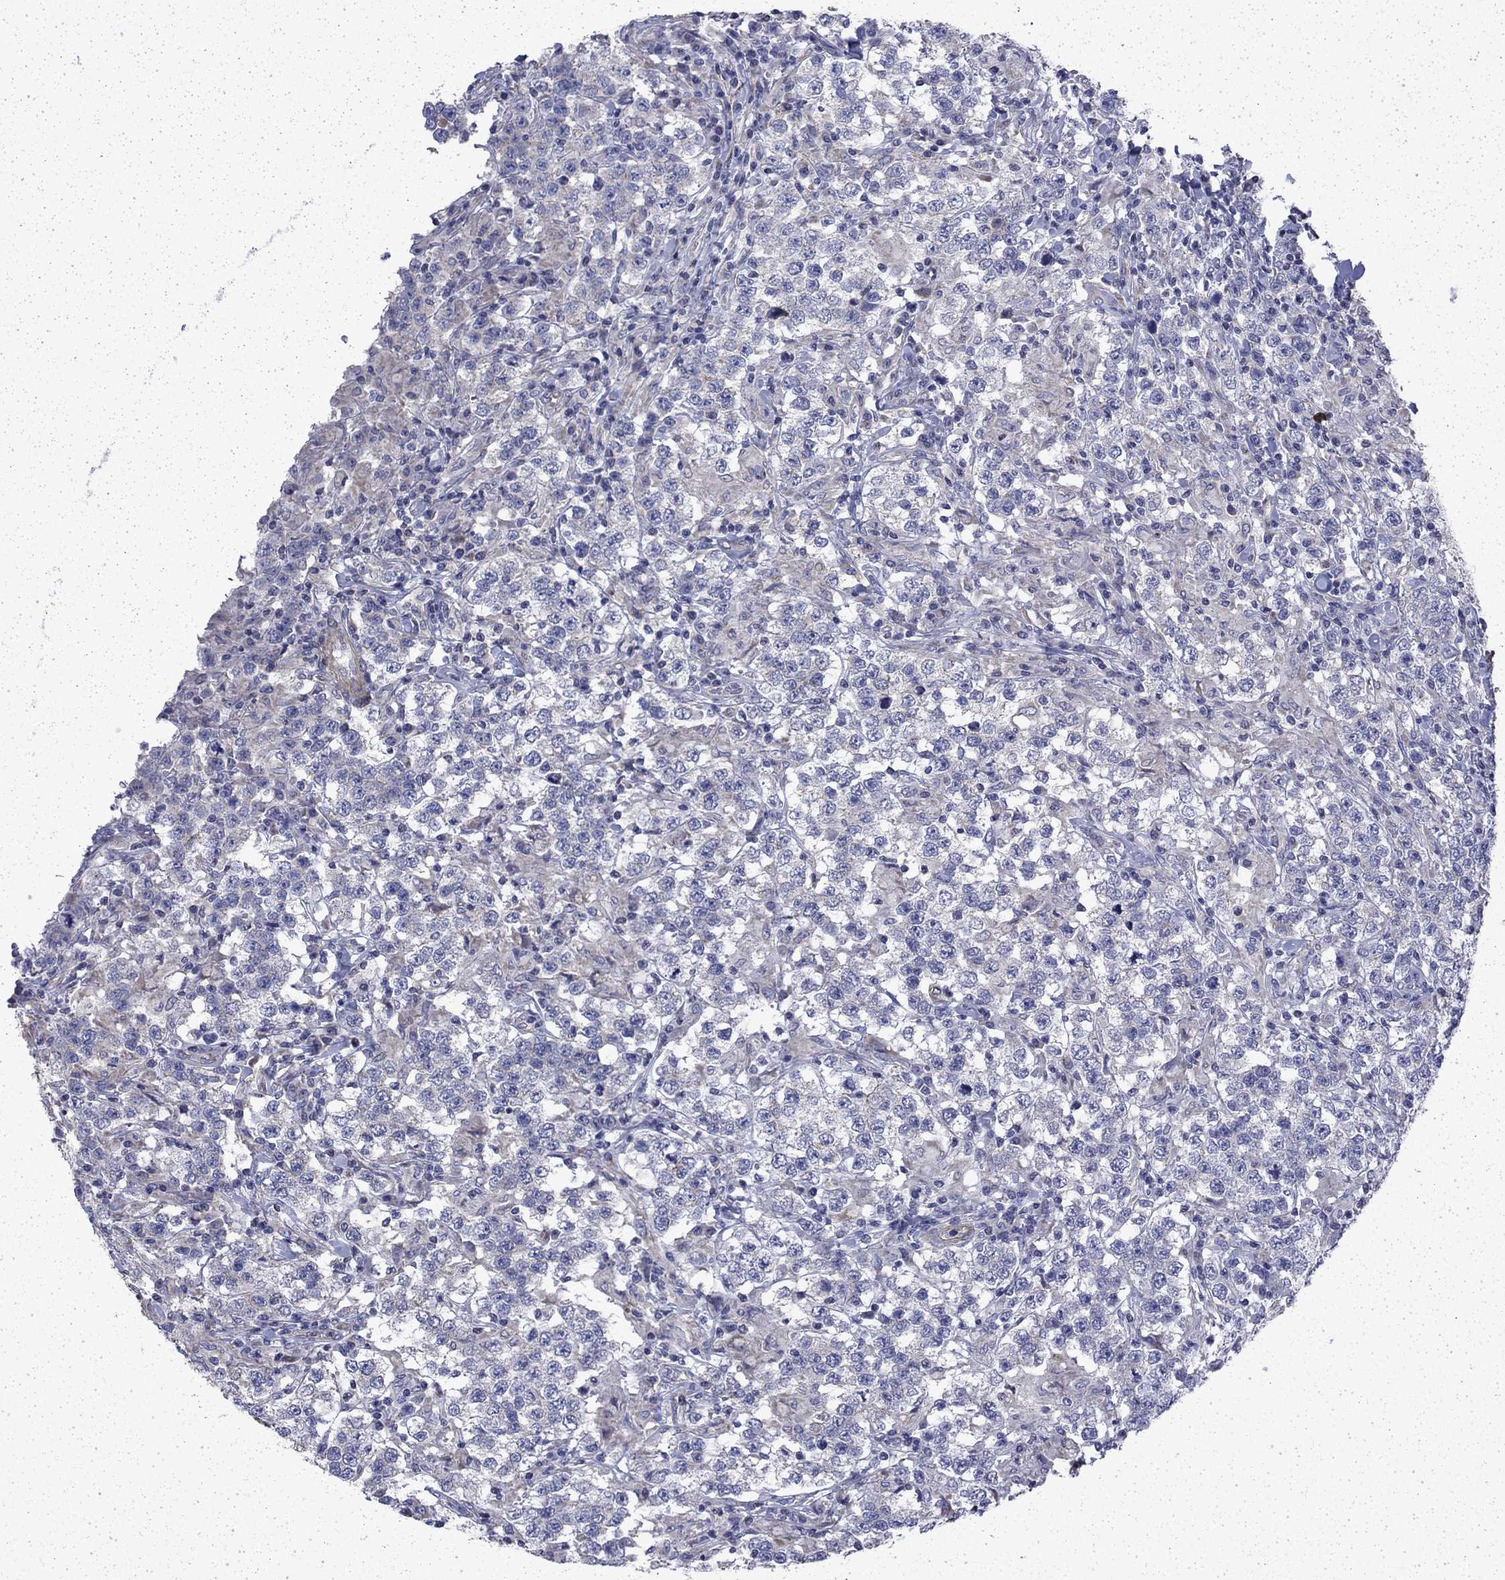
{"staining": {"intensity": "strong", "quantity": "25%-75%", "location": "cytoplasmic/membranous"}, "tissue": "testis cancer", "cell_type": "Tumor cells", "image_type": "cancer", "snomed": [{"axis": "morphology", "description": "Seminoma, NOS"}, {"axis": "morphology", "description": "Carcinoma, Embryonal, NOS"}, {"axis": "topography", "description": "Testis"}], "caption": "Immunohistochemical staining of human seminoma (testis) demonstrates strong cytoplasmic/membranous protein expression in about 25%-75% of tumor cells.", "gene": "DTNA", "patient": {"sex": "male", "age": 41}}